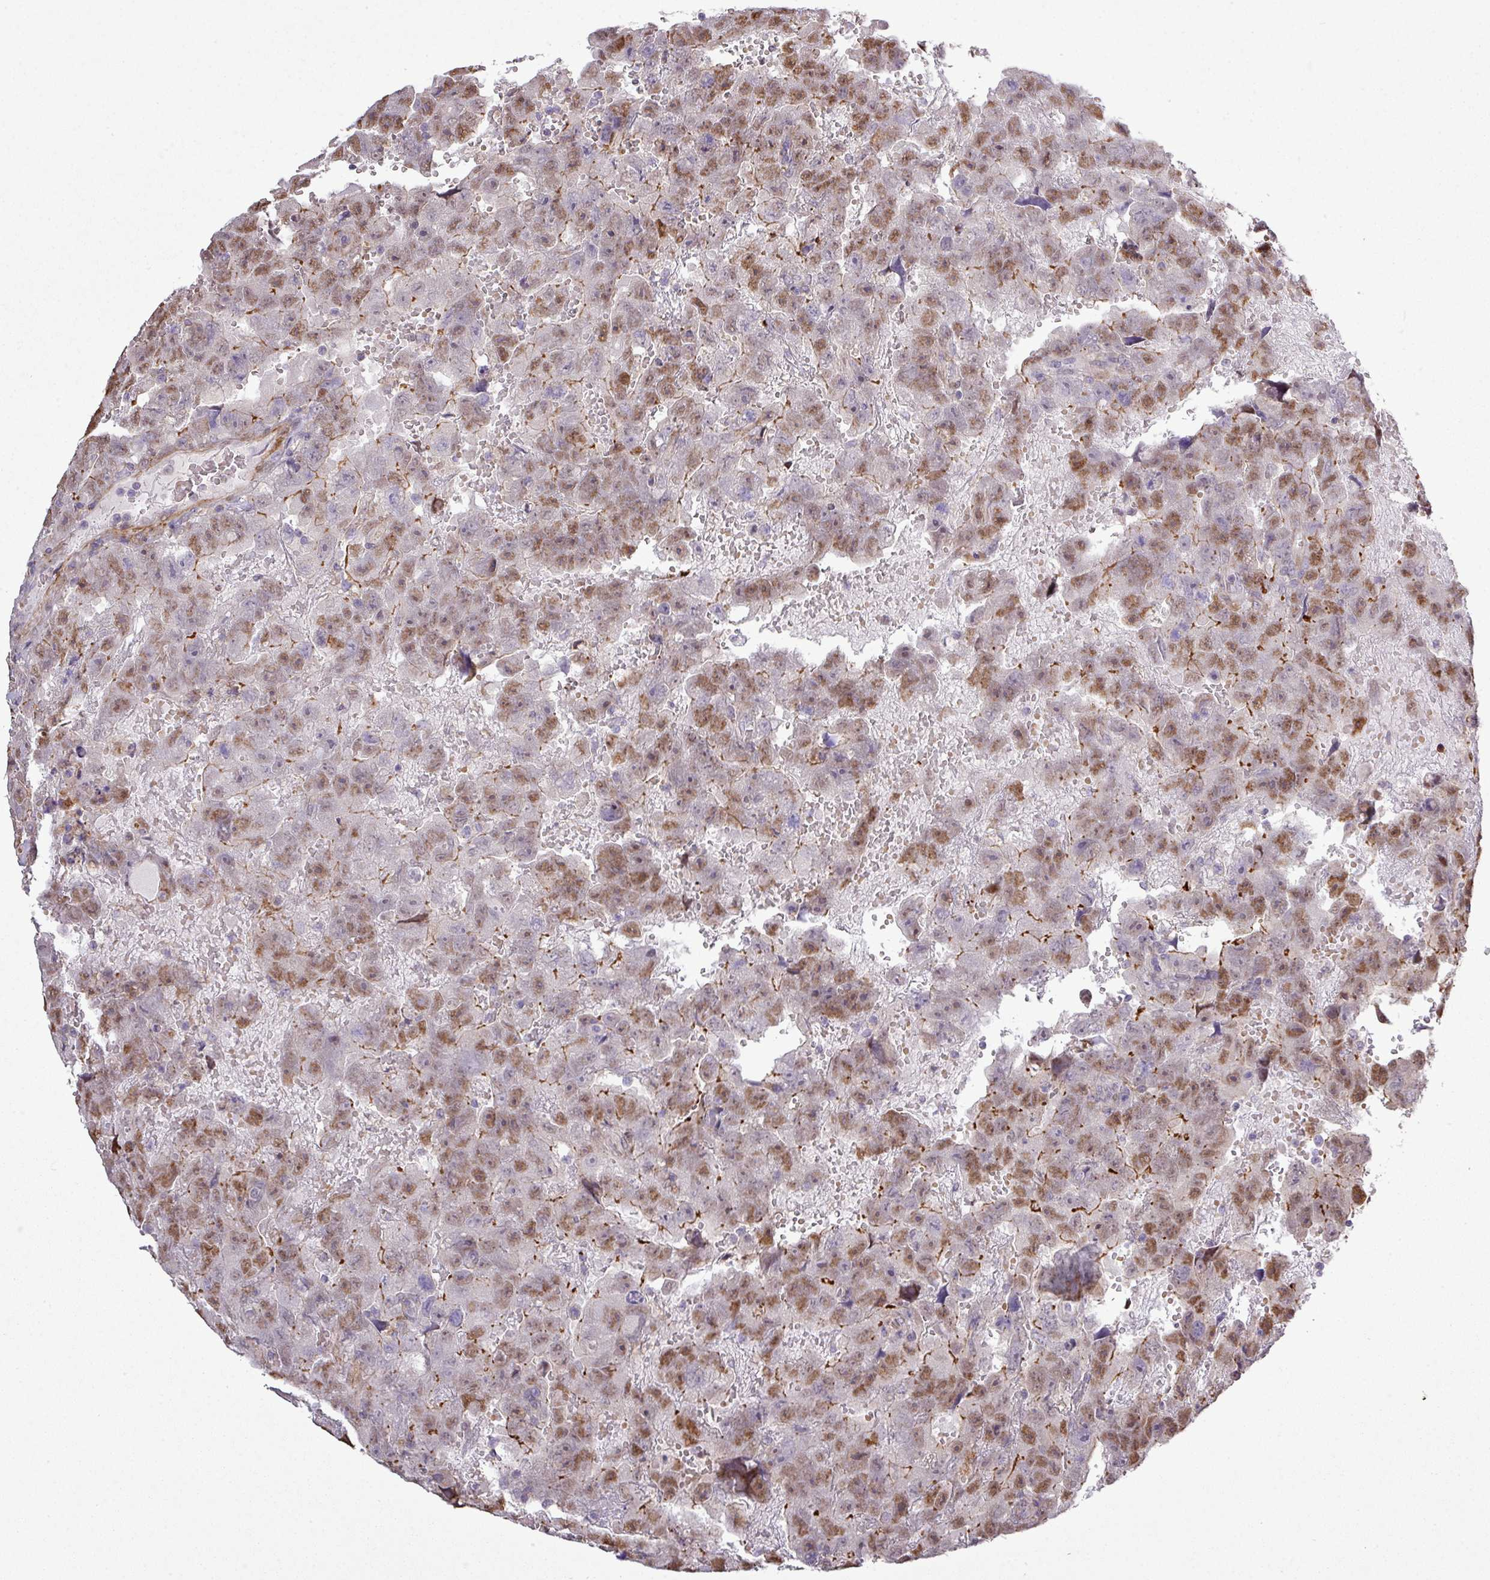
{"staining": {"intensity": "moderate", "quantity": ">75%", "location": "nuclear"}, "tissue": "testis cancer", "cell_type": "Tumor cells", "image_type": "cancer", "snomed": [{"axis": "morphology", "description": "Carcinoma, Embryonal, NOS"}, {"axis": "topography", "description": "Testis"}], "caption": "A brown stain highlights moderate nuclear staining of a protein in human testis cancer (embryonal carcinoma) tumor cells.", "gene": "TPRA1", "patient": {"sex": "male", "age": 45}}